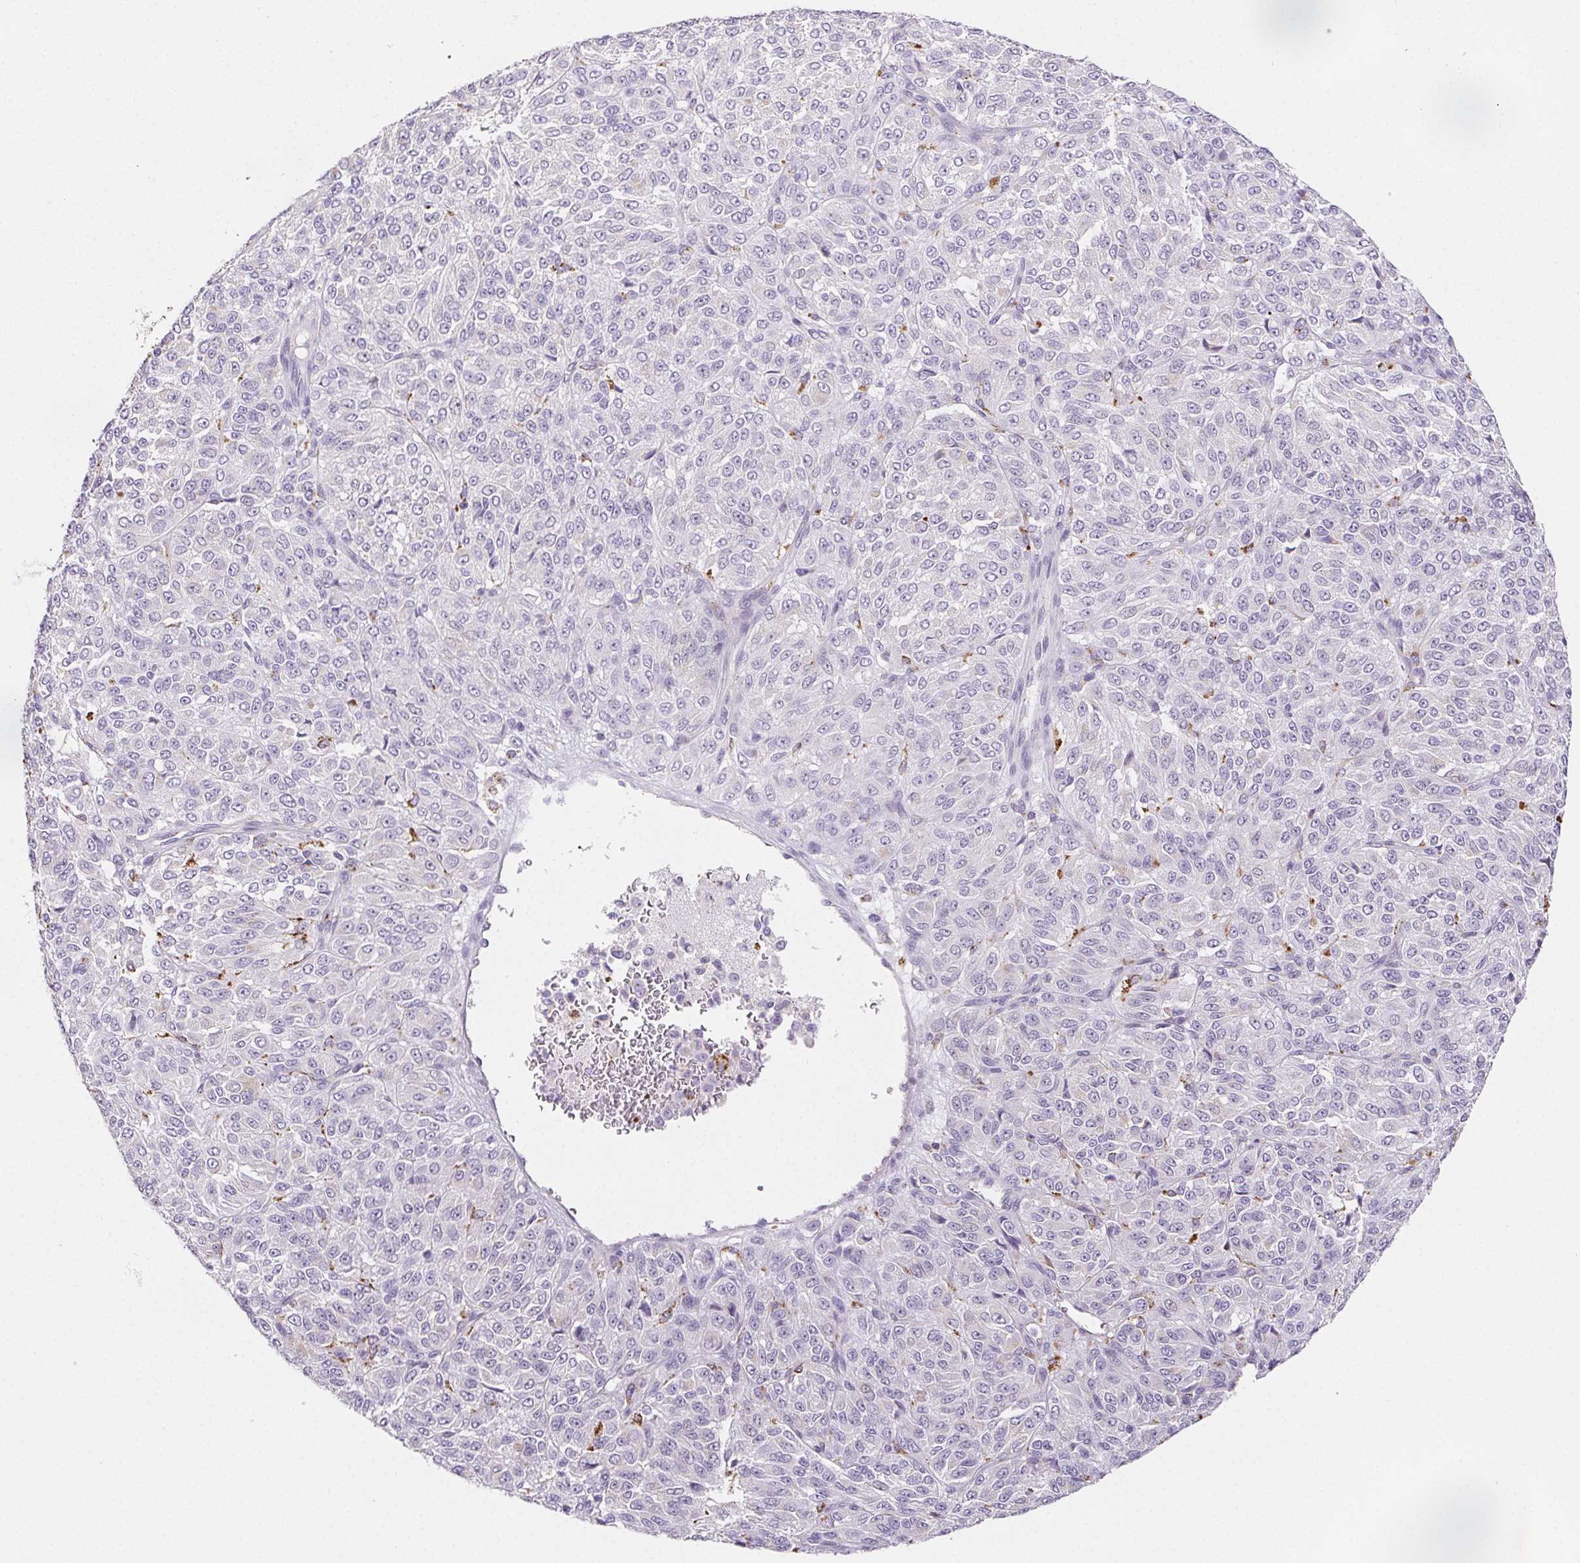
{"staining": {"intensity": "negative", "quantity": "none", "location": "none"}, "tissue": "melanoma", "cell_type": "Tumor cells", "image_type": "cancer", "snomed": [{"axis": "morphology", "description": "Malignant melanoma, Metastatic site"}, {"axis": "topography", "description": "Brain"}], "caption": "IHC image of human melanoma stained for a protein (brown), which shows no expression in tumor cells.", "gene": "LIPA", "patient": {"sex": "female", "age": 56}}